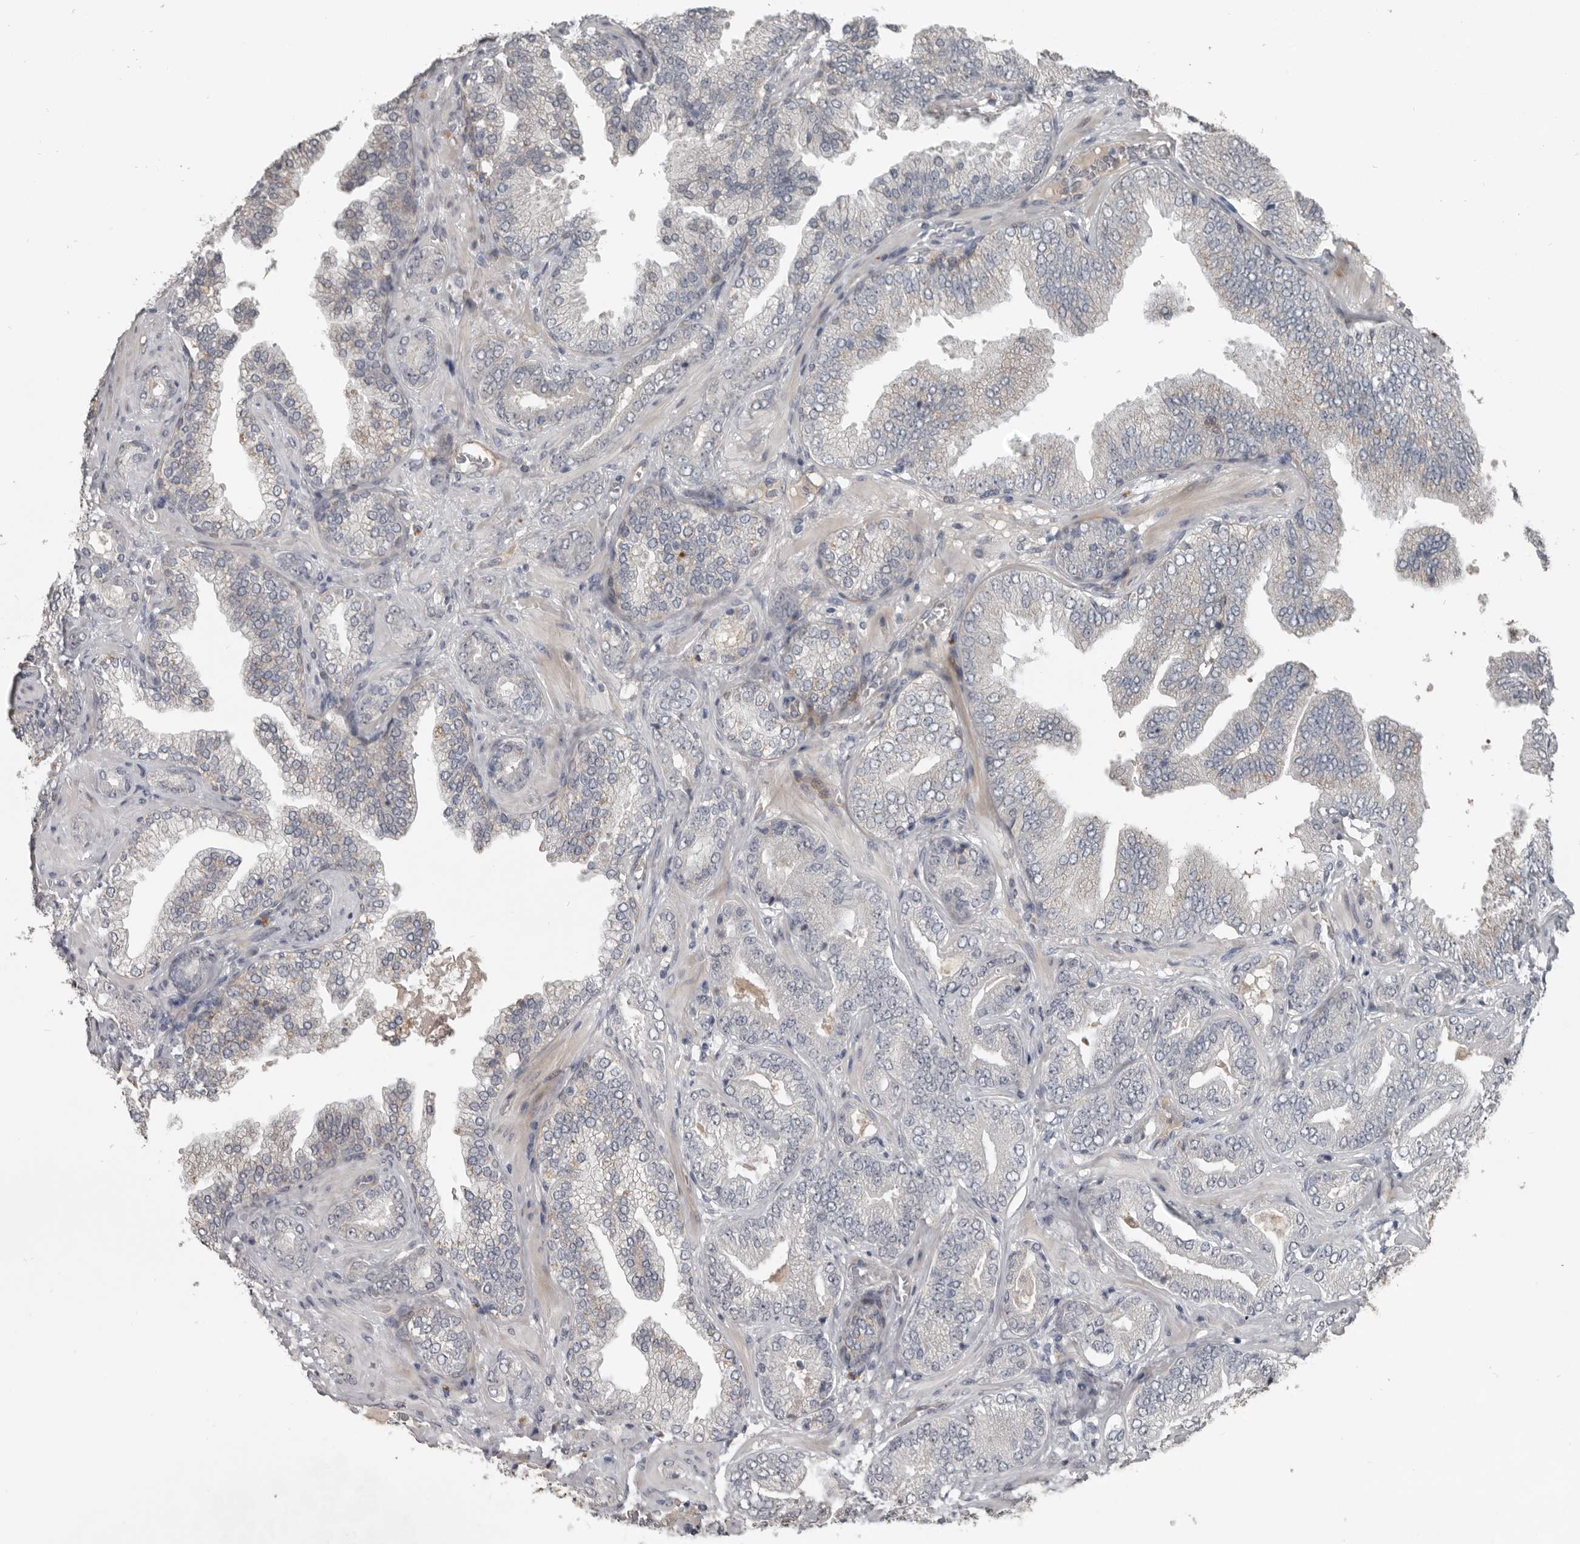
{"staining": {"intensity": "negative", "quantity": "none", "location": "none"}, "tissue": "prostate cancer", "cell_type": "Tumor cells", "image_type": "cancer", "snomed": [{"axis": "morphology", "description": "Adenocarcinoma, High grade"}, {"axis": "topography", "description": "Prostate"}], "caption": "A photomicrograph of human adenocarcinoma (high-grade) (prostate) is negative for staining in tumor cells.", "gene": "C1orf216", "patient": {"sex": "male", "age": 58}}